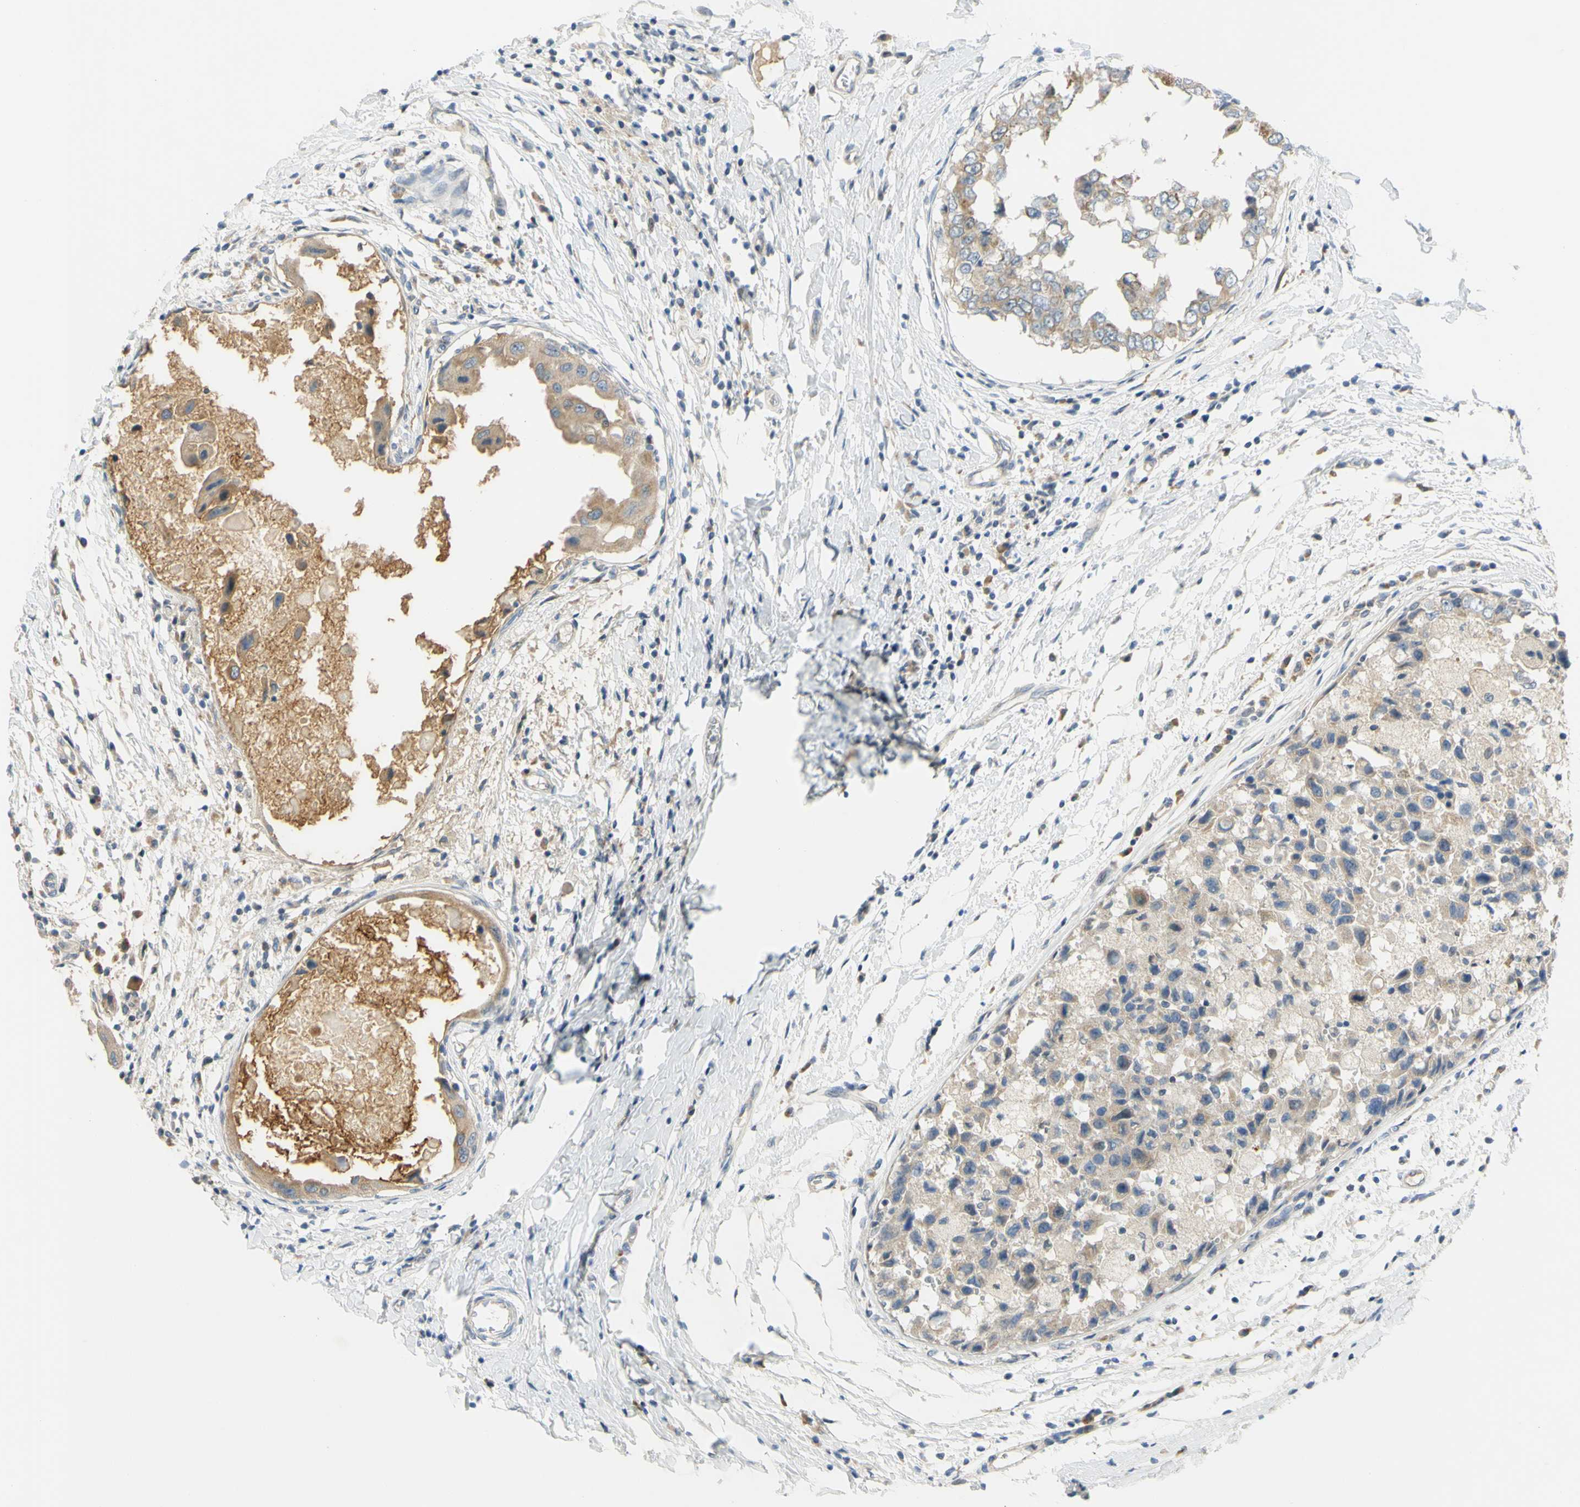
{"staining": {"intensity": "moderate", "quantity": "25%-75%", "location": "cytoplasmic/membranous"}, "tissue": "breast cancer", "cell_type": "Tumor cells", "image_type": "cancer", "snomed": [{"axis": "morphology", "description": "Duct carcinoma"}, {"axis": "topography", "description": "Breast"}], "caption": "This is an image of immunohistochemistry staining of breast cancer (invasive ductal carcinoma), which shows moderate expression in the cytoplasmic/membranous of tumor cells.", "gene": "CCNB2", "patient": {"sex": "female", "age": 27}}